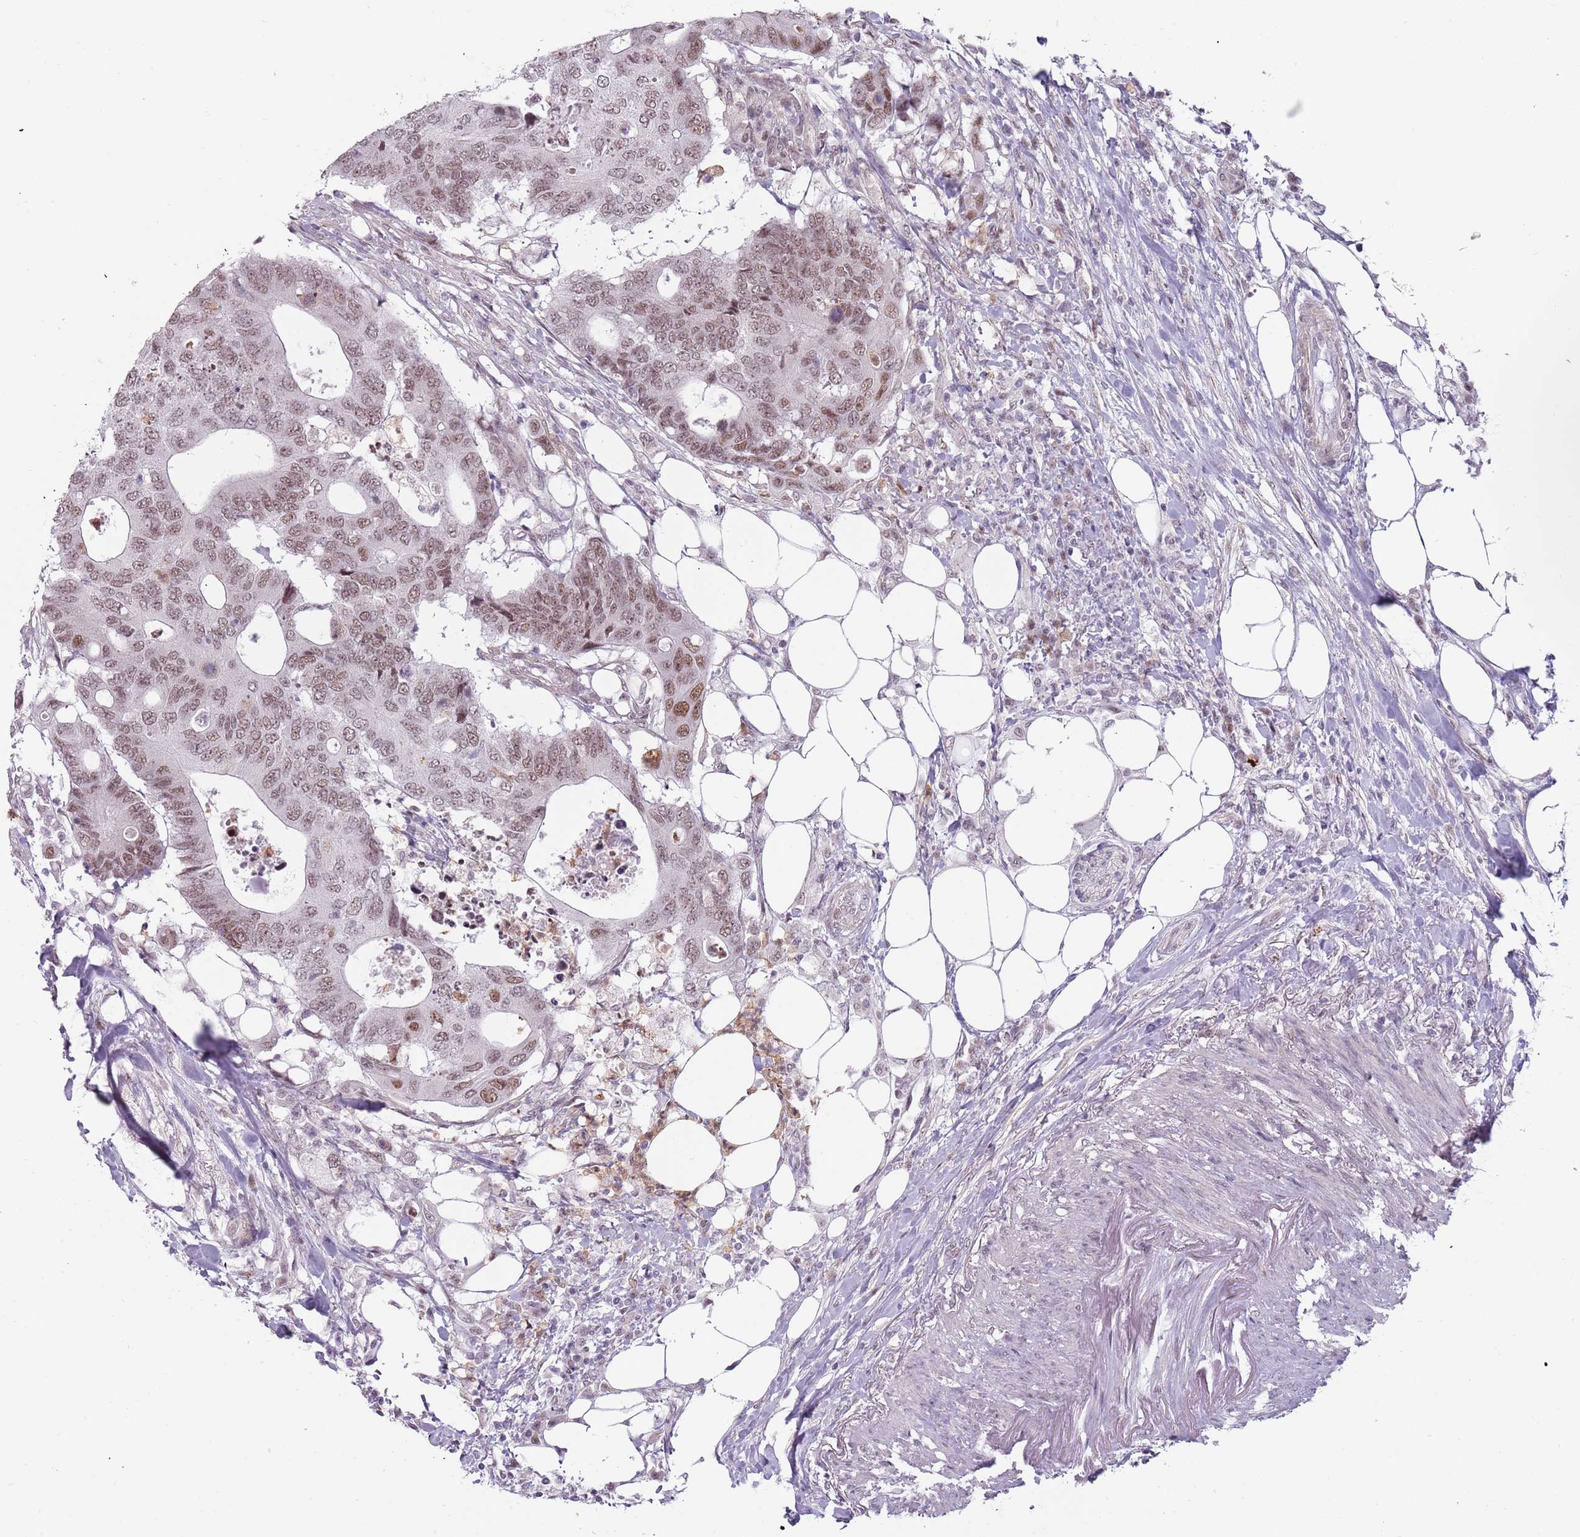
{"staining": {"intensity": "moderate", "quantity": ">75%", "location": "nuclear"}, "tissue": "colorectal cancer", "cell_type": "Tumor cells", "image_type": "cancer", "snomed": [{"axis": "morphology", "description": "Adenocarcinoma, NOS"}, {"axis": "topography", "description": "Colon"}], "caption": "Moderate nuclear positivity is seen in about >75% of tumor cells in colorectal adenocarcinoma.", "gene": "REXO4", "patient": {"sex": "male", "age": 71}}